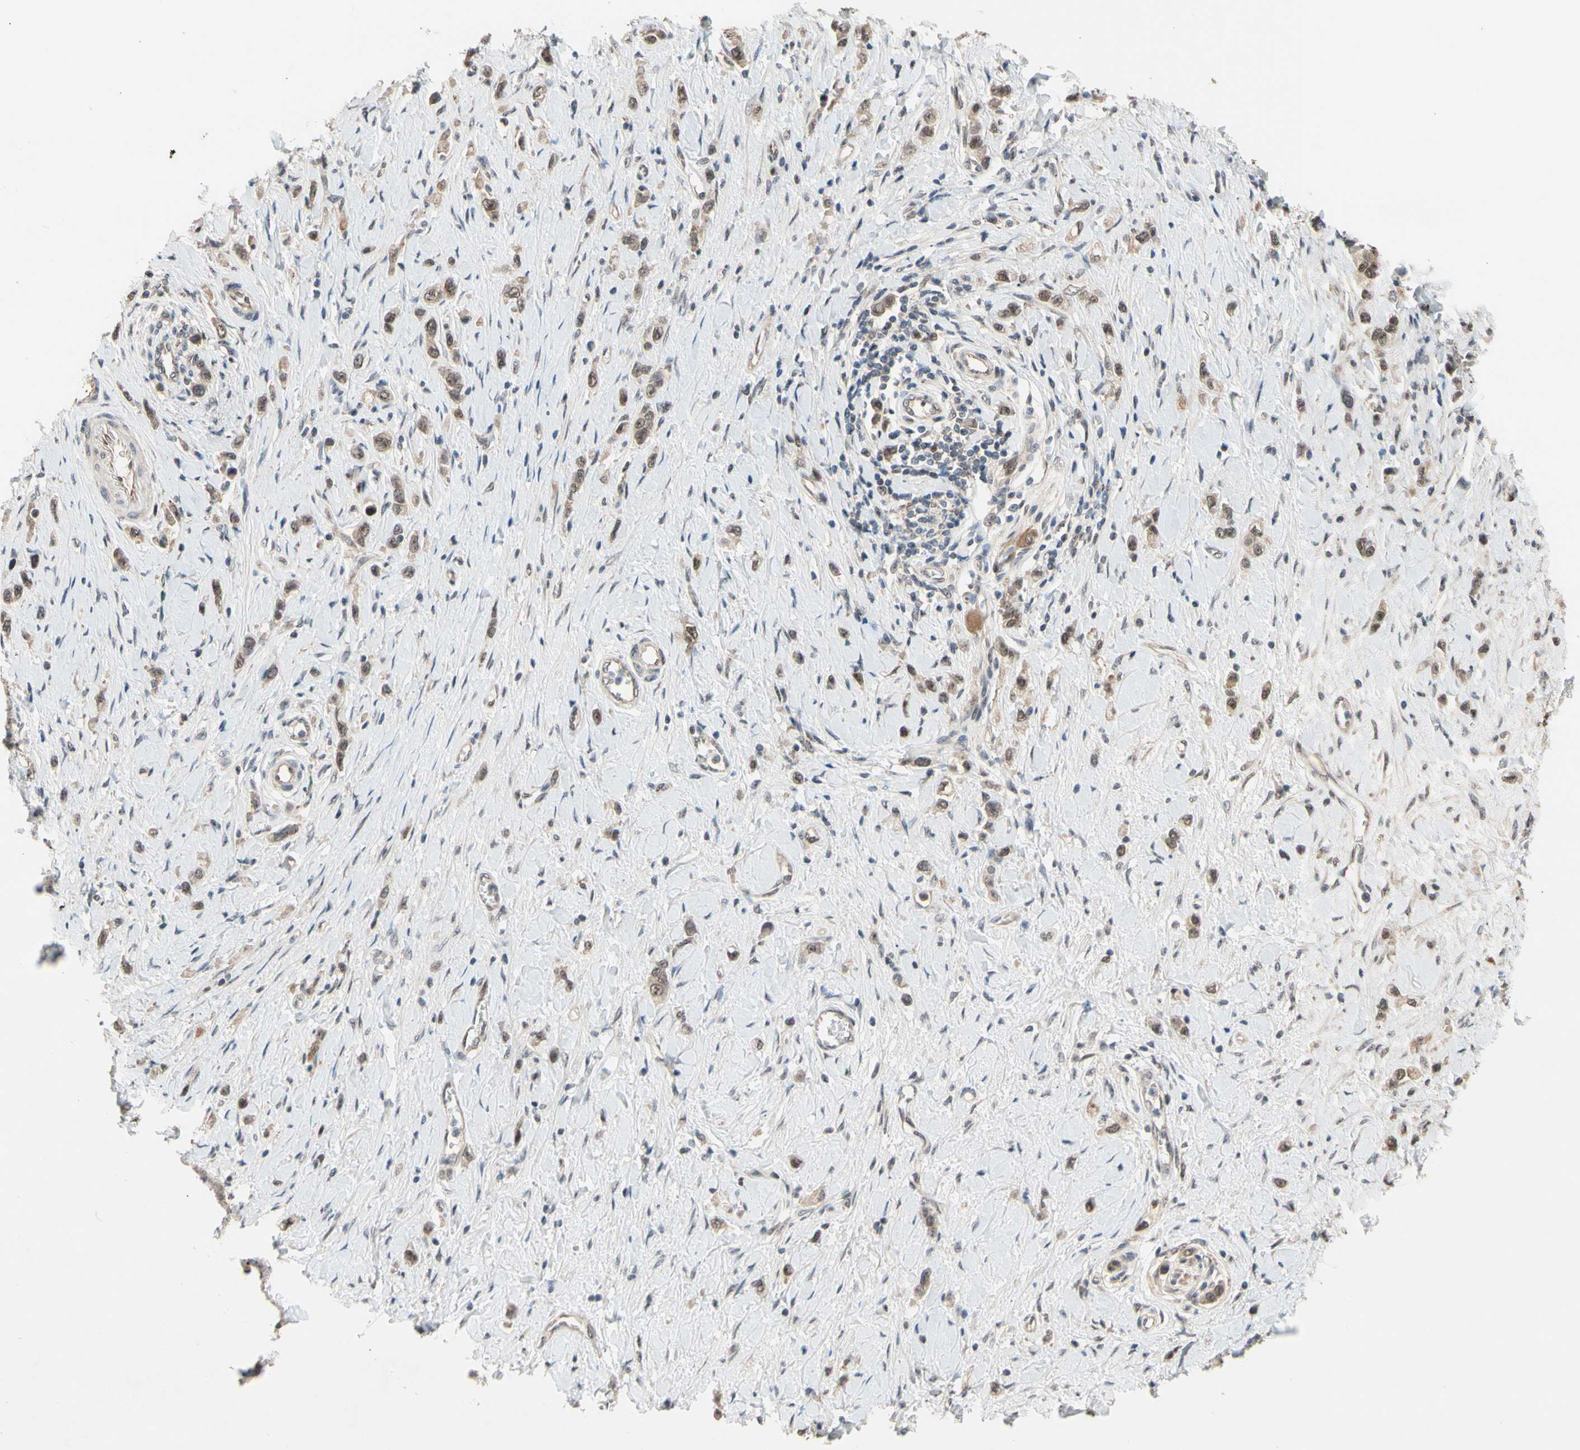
{"staining": {"intensity": "moderate", "quantity": ">75%", "location": "cytoplasmic/membranous,nuclear"}, "tissue": "stomach cancer", "cell_type": "Tumor cells", "image_type": "cancer", "snomed": [{"axis": "morphology", "description": "Normal tissue, NOS"}, {"axis": "morphology", "description": "Adenocarcinoma, NOS"}, {"axis": "topography", "description": "Stomach, upper"}, {"axis": "topography", "description": "Stomach"}], "caption": "Immunohistochemistry (DAB) staining of human stomach cancer demonstrates moderate cytoplasmic/membranous and nuclear protein staining in approximately >75% of tumor cells.", "gene": "NGEF", "patient": {"sex": "female", "age": 65}}